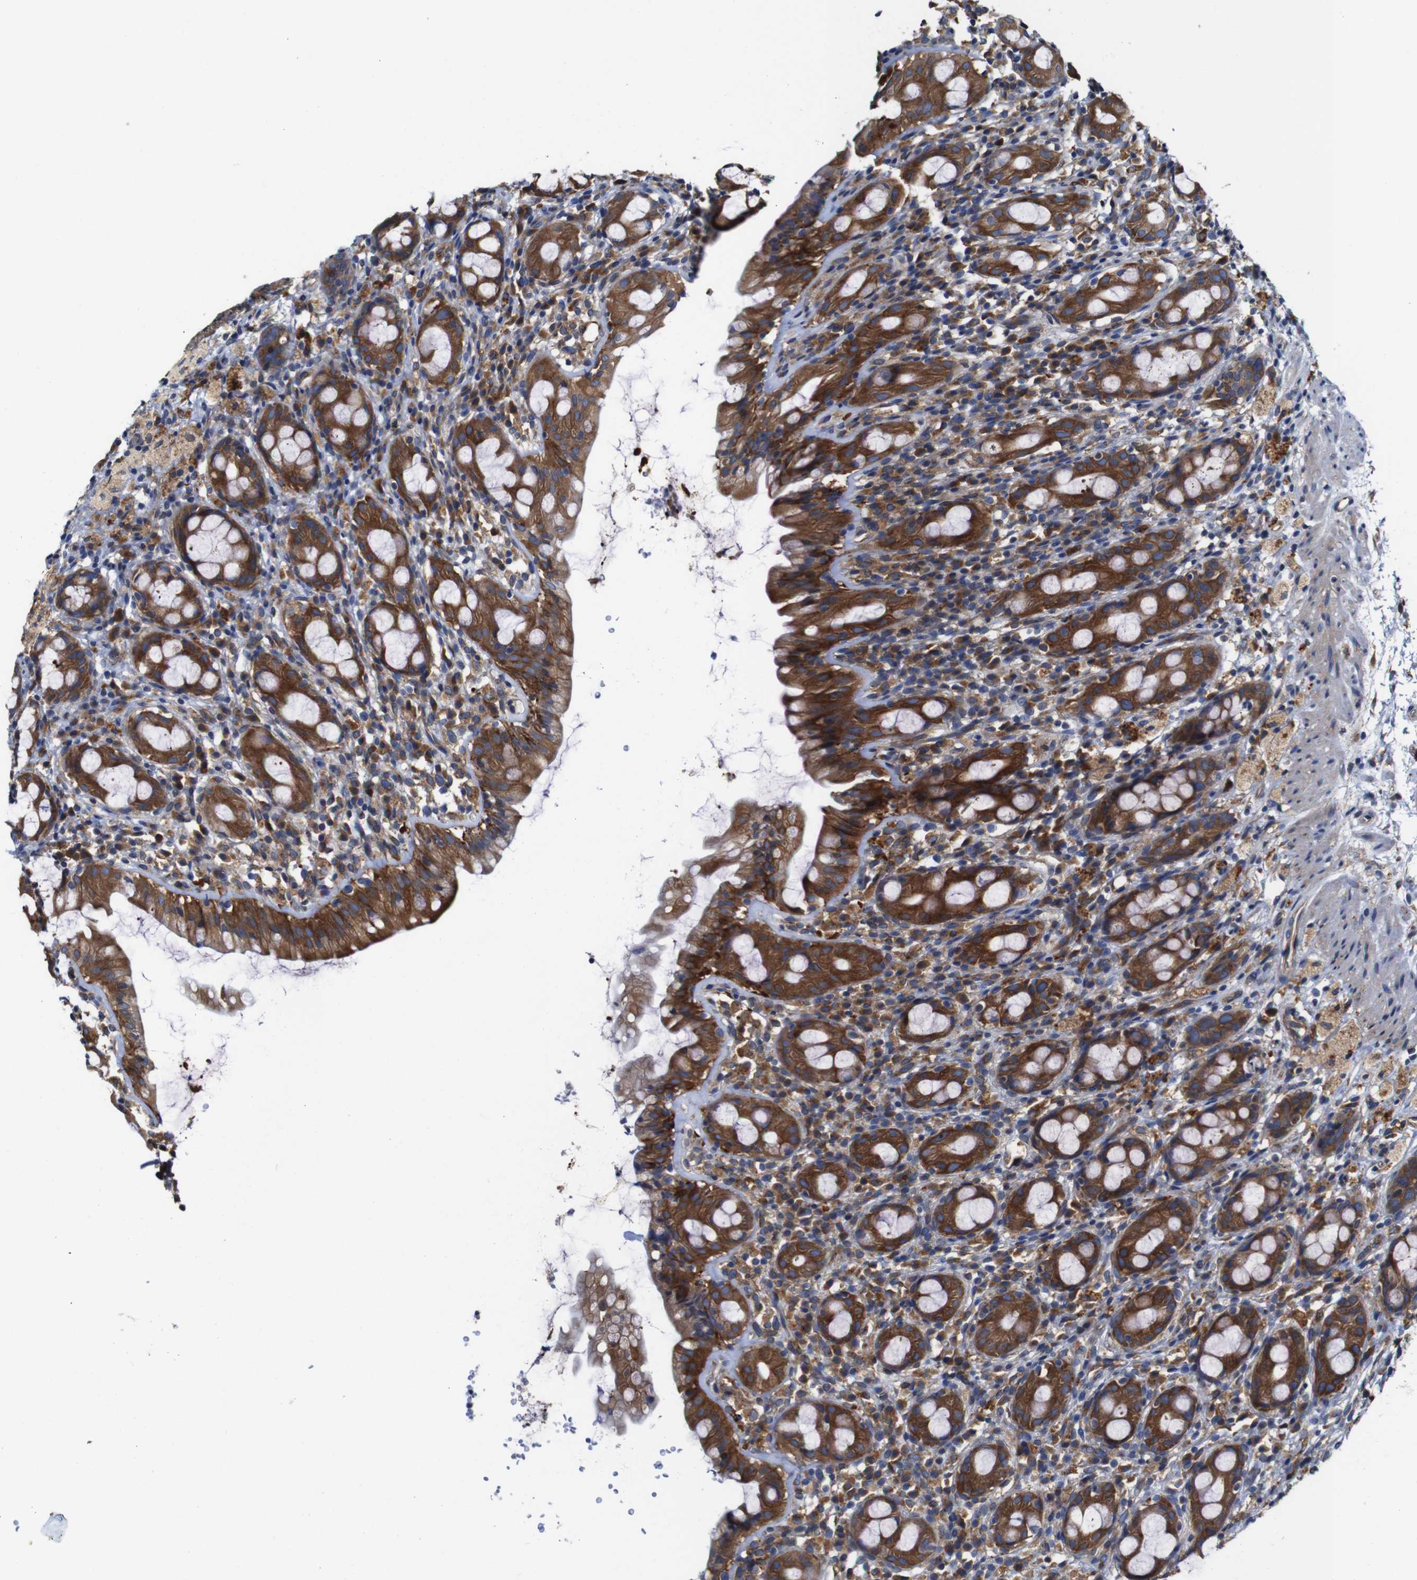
{"staining": {"intensity": "strong", "quantity": ">75%", "location": "cytoplasmic/membranous"}, "tissue": "rectum", "cell_type": "Glandular cells", "image_type": "normal", "snomed": [{"axis": "morphology", "description": "Normal tissue, NOS"}, {"axis": "topography", "description": "Rectum"}], "caption": "Glandular cells demonstrate high levels of strong cytoplasmic/membranous staining in approximately >75% of cells in benign human rectum. (brown staining indicates protein expression, while blue staining denotes nuclei).", "gene": "CLCC1", "patient": {"sex": "male", "age": 44}}